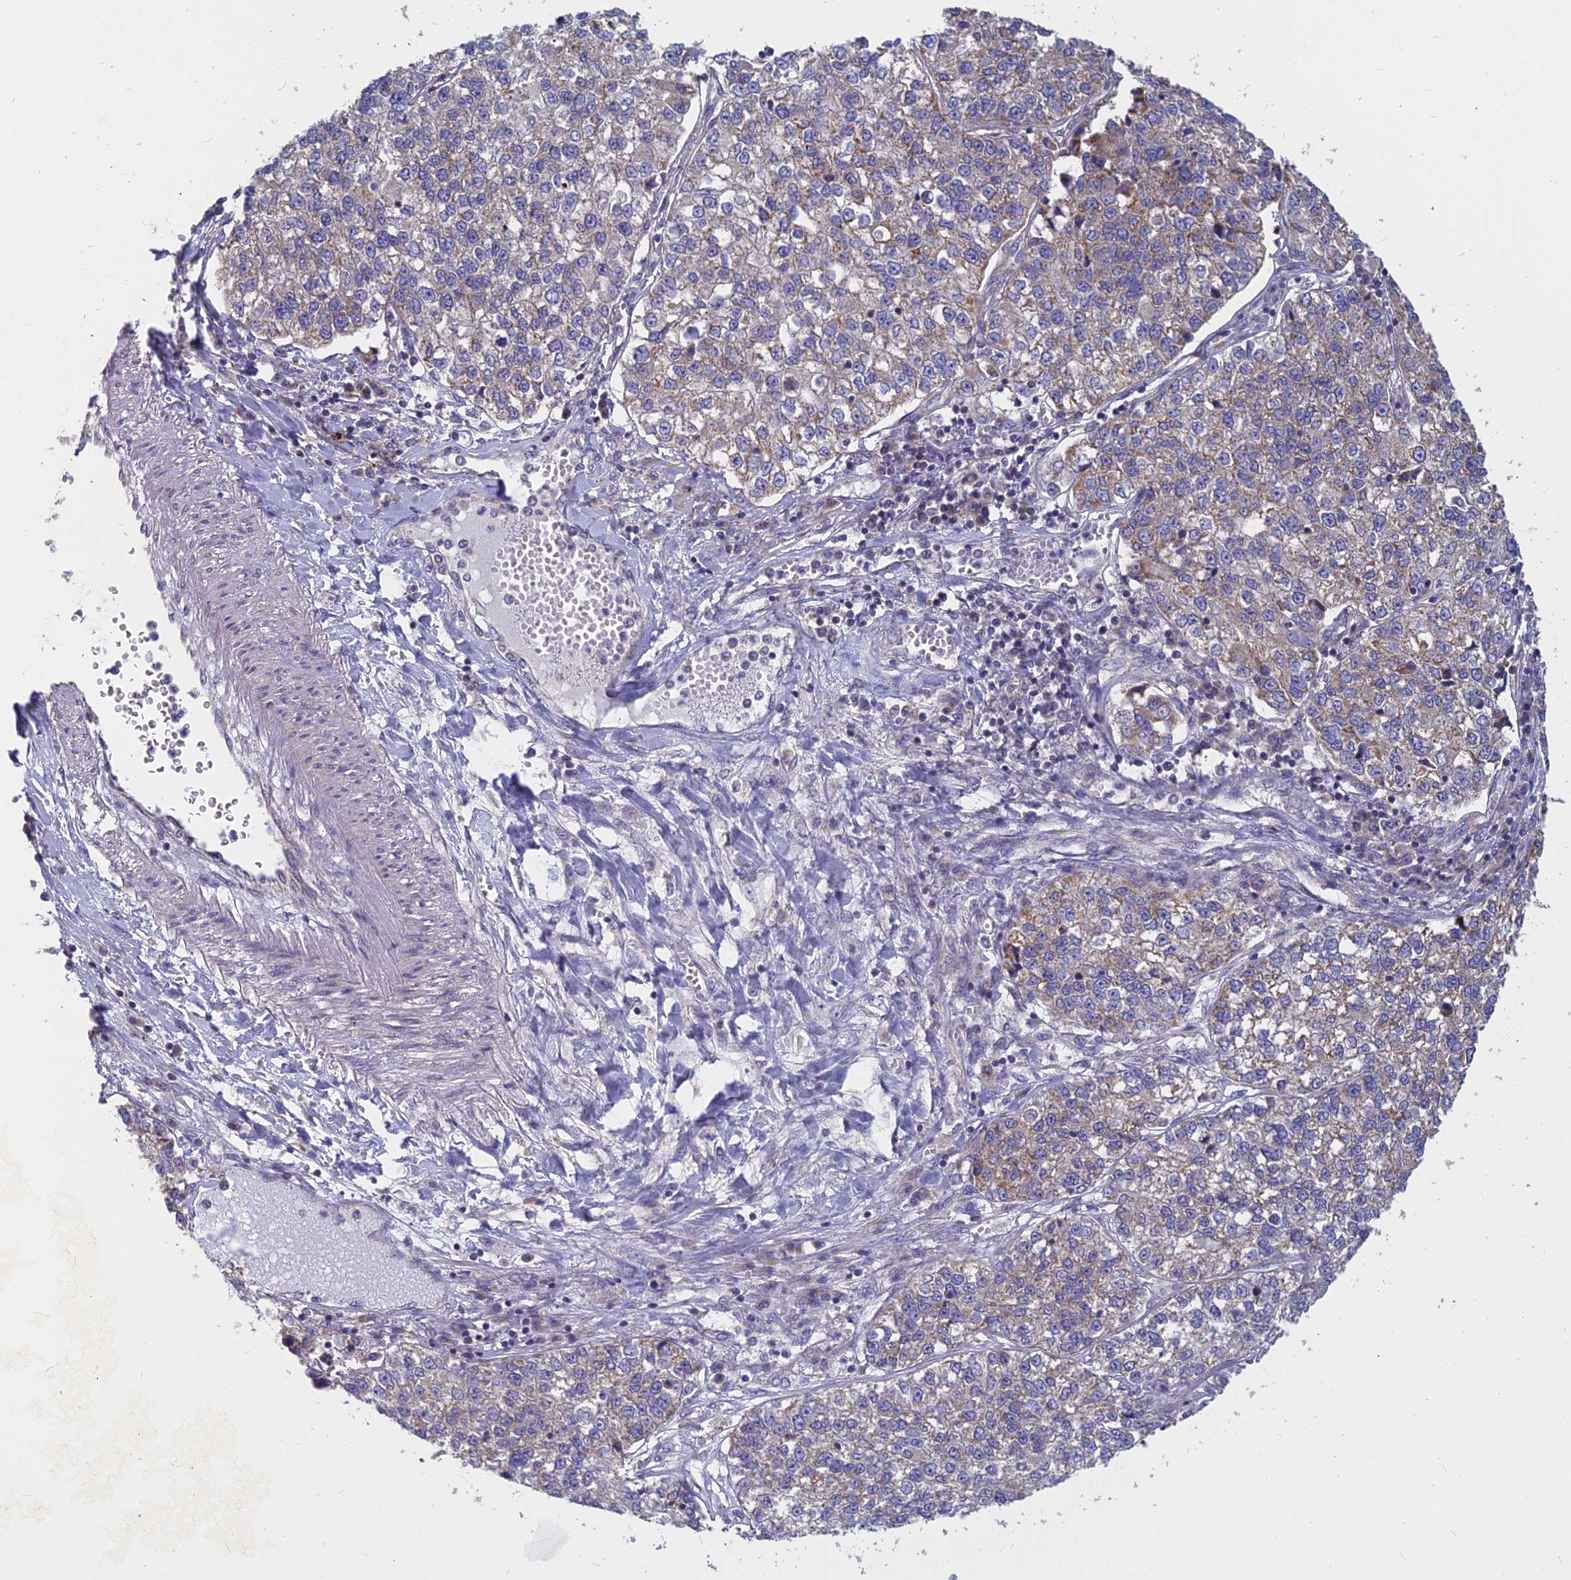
{"staining": {"intensity": "moderate", "quantity": "25%-75%", "location": "cytoplasmic/membranous"}, "tissue": "lung cancer", "cell_type": "Tumor cells", "image_type": "cancer", "snomed": [{"axis": "morphology", "description": "Adenocarcinoma, NOS"}, {"axis": "topography", "description": "Lung"}], "caption": "Approximately 25%-75% of tumor cells in human lung cancer (adenocarcinoma) exhibit moderate cytoplasmic/membranous protein staining as visualized by brown immunohistochemical staining.", "gene": "COX20", "patient": {"sex": "male", "age": 49}}